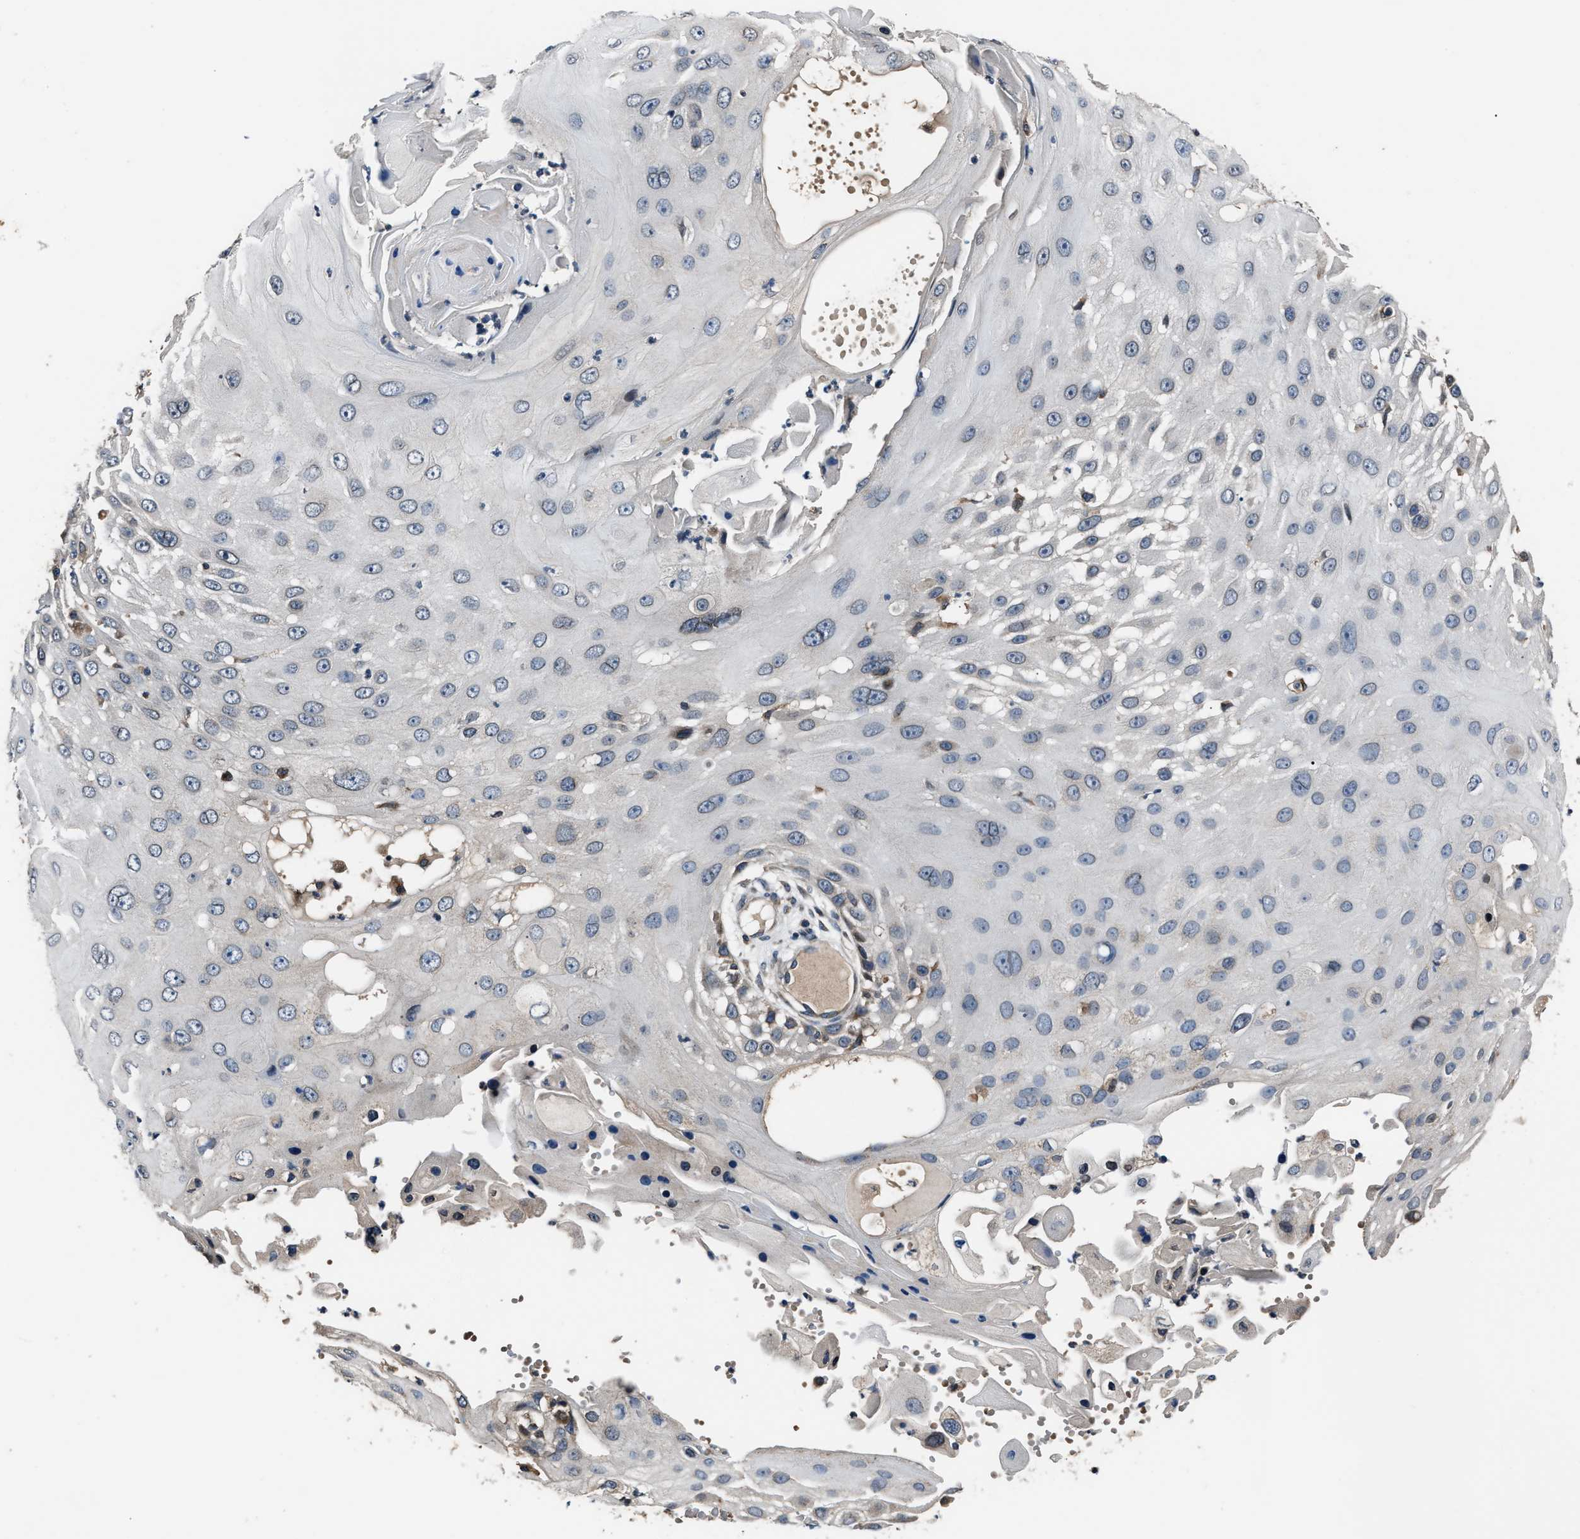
{"staining": {"intensity": "negative", "quantity": "none", "location": "none"}, "tissue": "skin cancer", "cell_type": "Tumor cells", "image_type": "cancer", "snomed": [{"axis": "morphology", "description": "Squamous cell carcinoma, NOS"}, {"axis": "topography", "description": "Skin"}], "caption": "The immunohistochemistry photomicrograph has no significant positivity in tumor cells of skin squamous cell carcinoma tissue.", "gene": "TNRC18", "patient": {"sex": "female", "age": 44}}